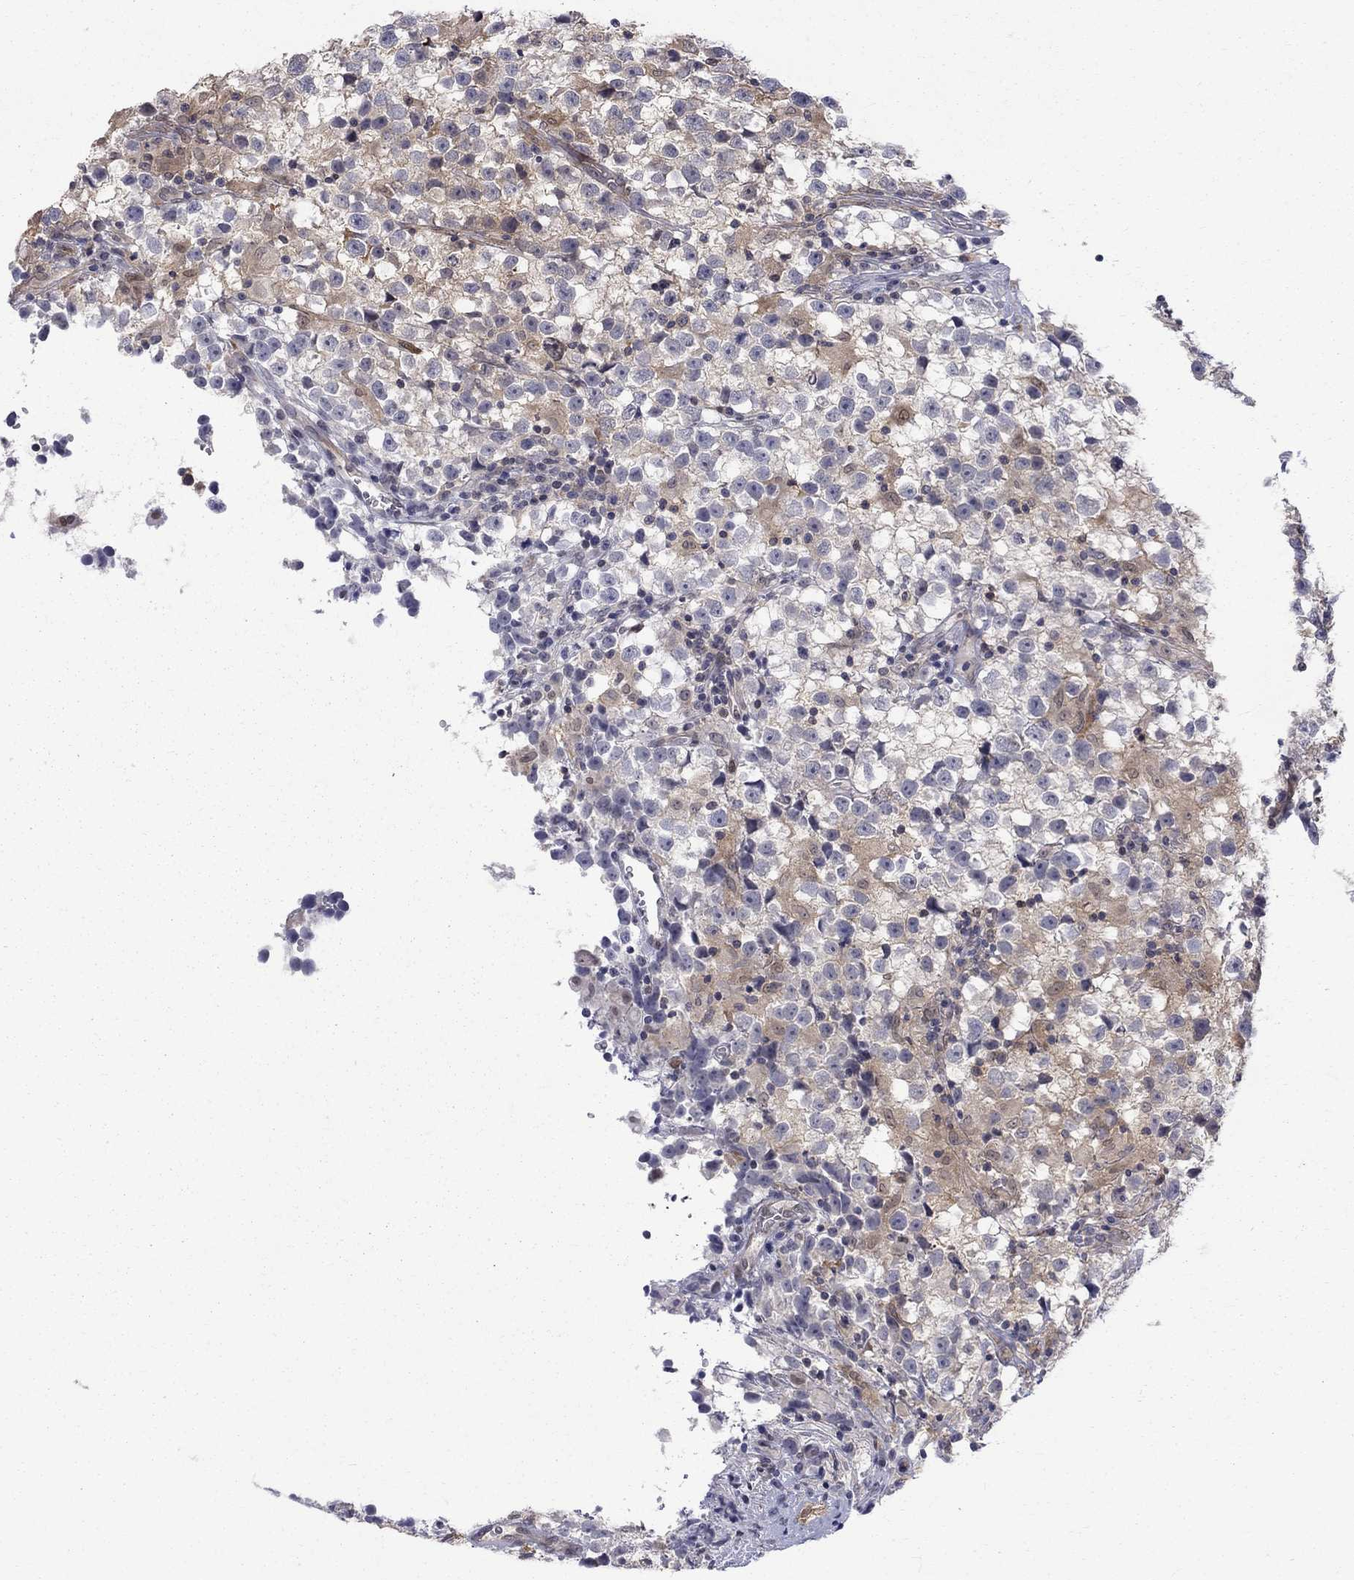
{"staining": {"intensity": "negative", "quantity": "none", "location": "none"}, "tissue": "testis cancer", "cell_type": "Tumor cells", "image_type": "cancer", "snomed": [{"axis": "morphology", "description": "Seminoma, NOS"}, {"axis": "topography", "description": "Testis"}], "caption": "A histopathology image of human testis seminoma is negative for staining in tumor cells. The staining was performed using DAB to visualize the protein expression in brown, while the nuclei were stained in blue with hematoxylin (Magnification: 20x).", "gene": "HKDC1", "patient": {"sex": "male", "age": 31}}